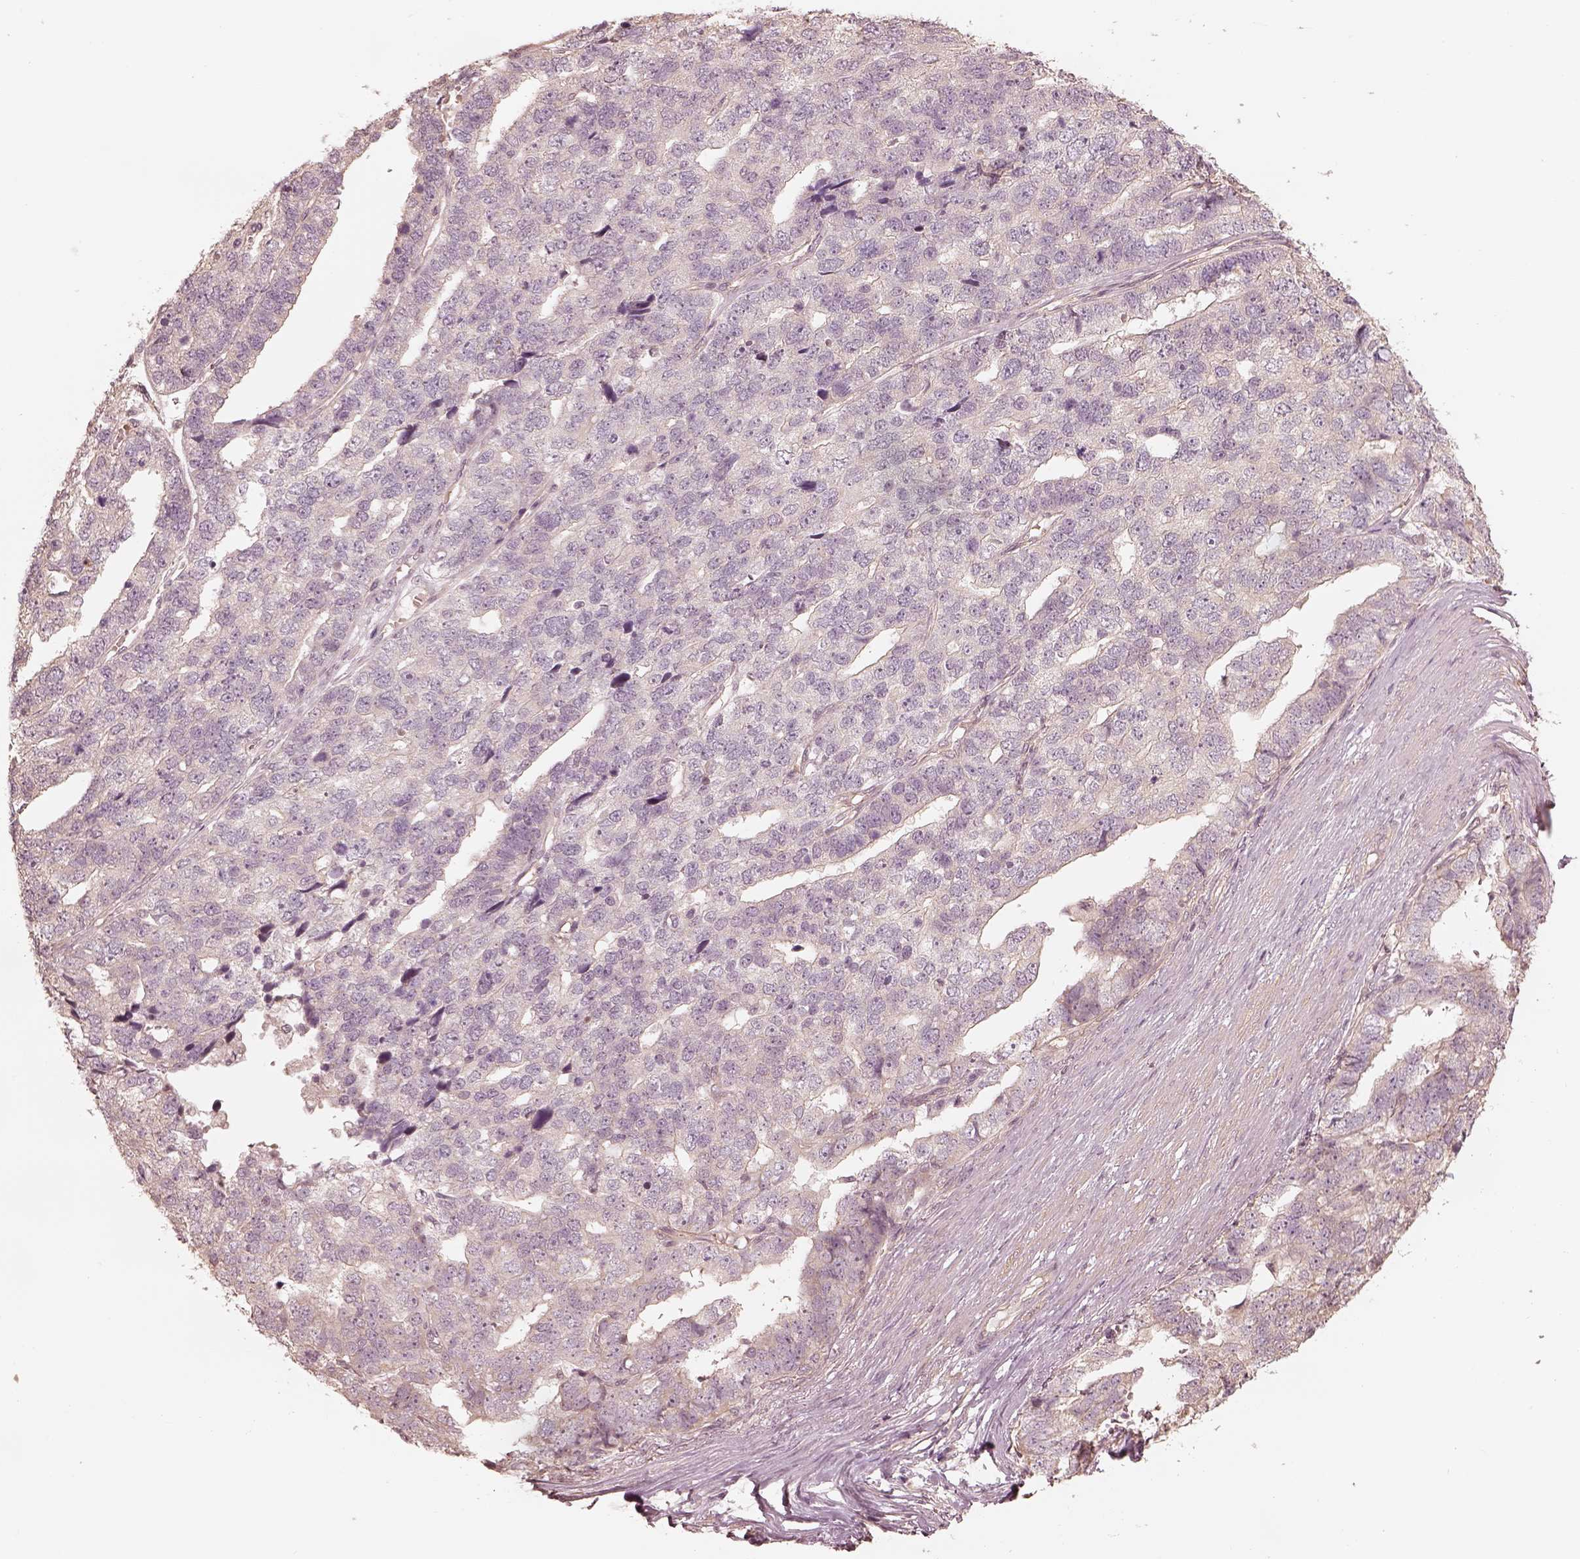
{"staining": {"intensity": "negative", "quantity": "none", "location": "none"}, "tissue": "stomach cancer", "cell_type": "Tumor cells", "image_type": "cancer", "snomed": [{"axis": "morphology", "description": "Adenocarcinoma, NOS"}, {"axis": "topography", "description": "Stomach"}], "caption": "Tumor cells show no significant staining in stomach adenocarcinoma.", "gene": "KIF5C", "patient": {"sex": "male", "age": 69}}